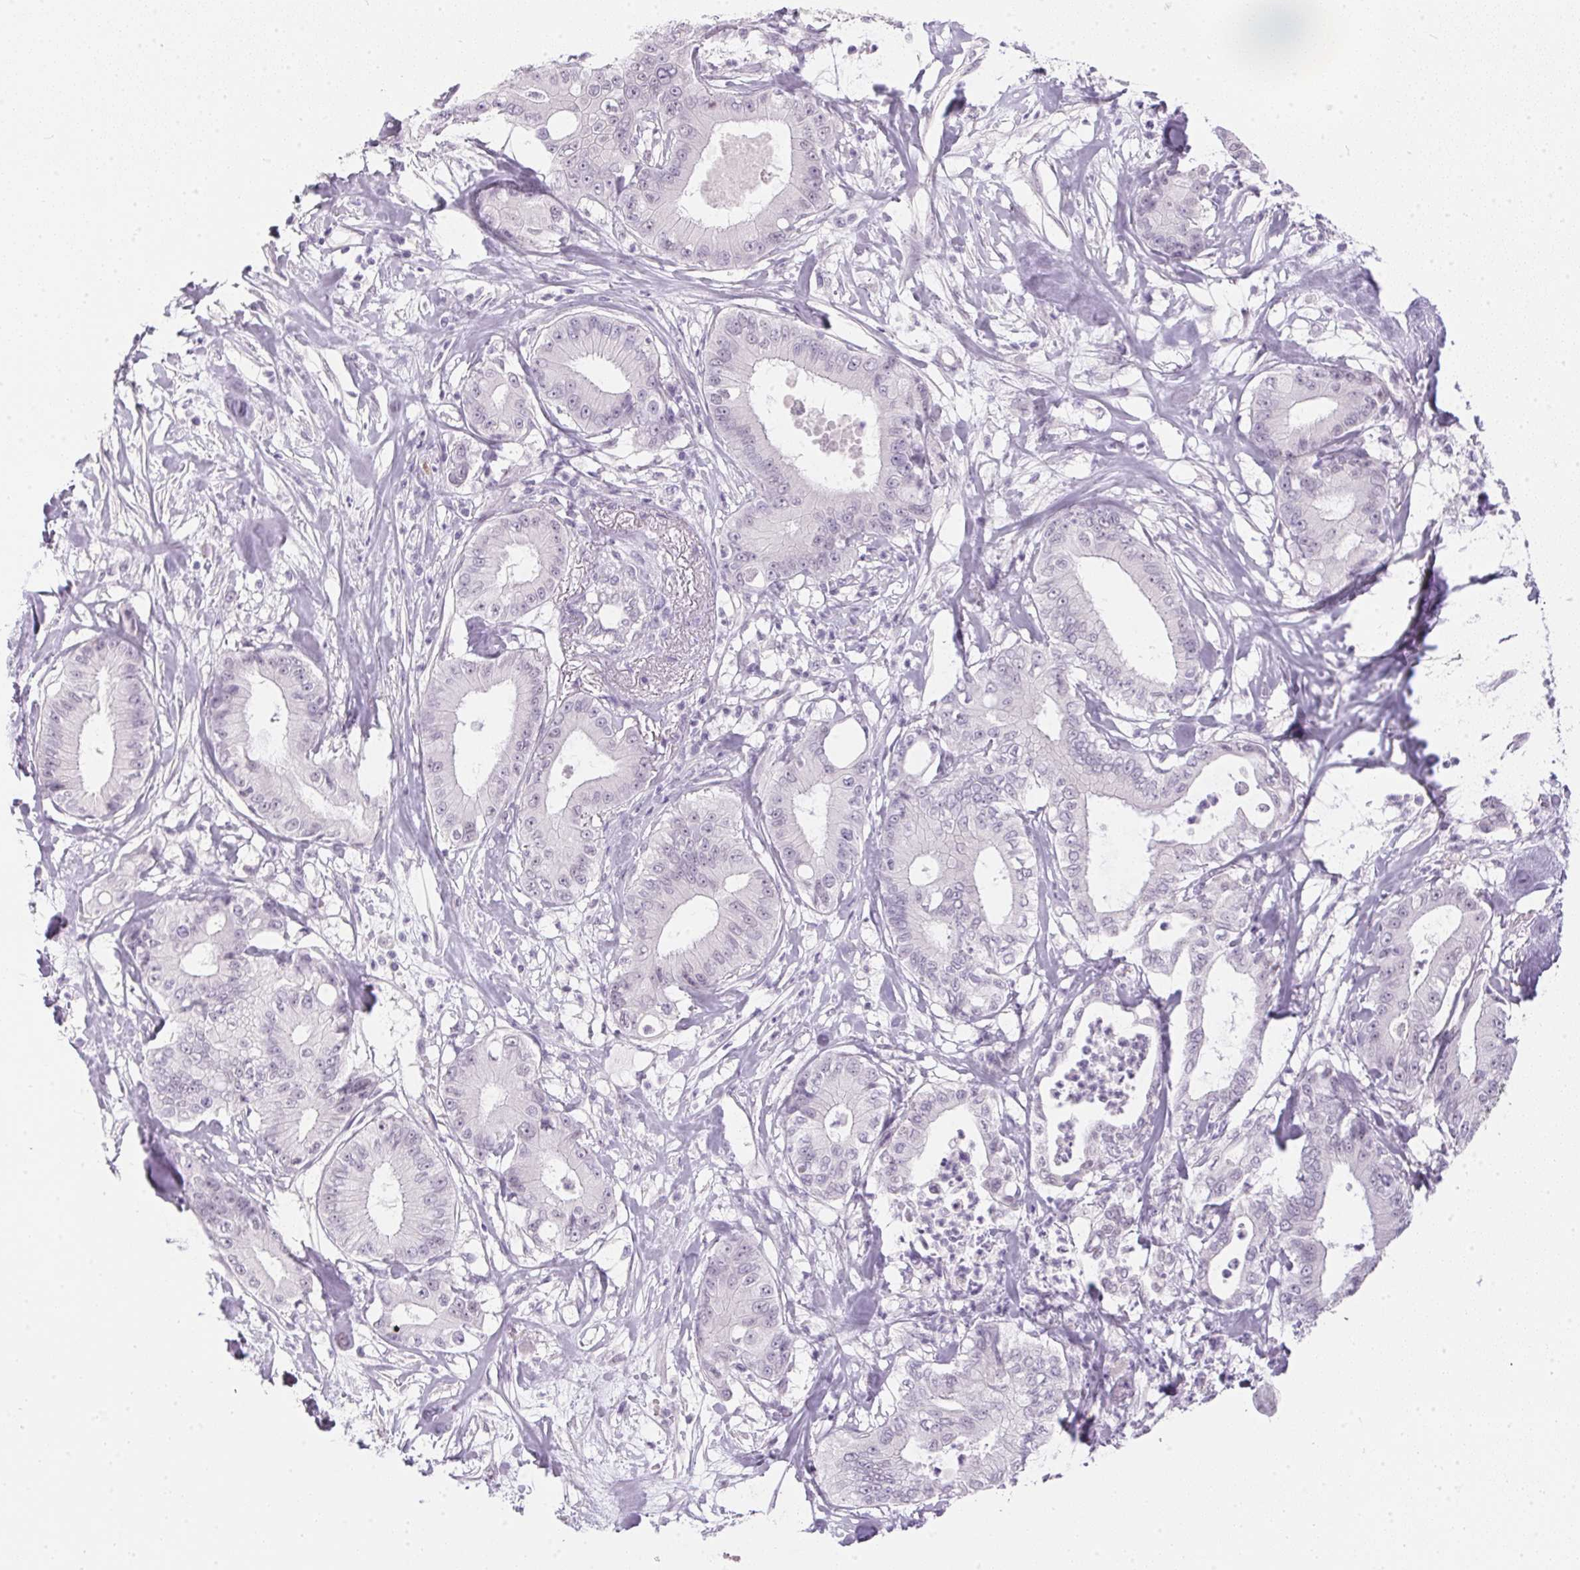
{"staining": {"intensity": "negative", "quantity": "none", "location": "none"}, "tissue": "pancreatic cancer", "cell_type": "Tumor cells", "image_type": "cancer", "snomed": [{"axis": "morphology", "description": "Adenocarcinoma, NOS"}, {"axis": "topography", "description": "Pancreas"}], "caption": "Immunohistochemistry histopathology image of human pancreatic adenocarcinoma stained for a protein (brown), which demonstrates no staining in tumor cells.", "gene": "GBP6", "patient": {"sex": "male", "age": 71}}